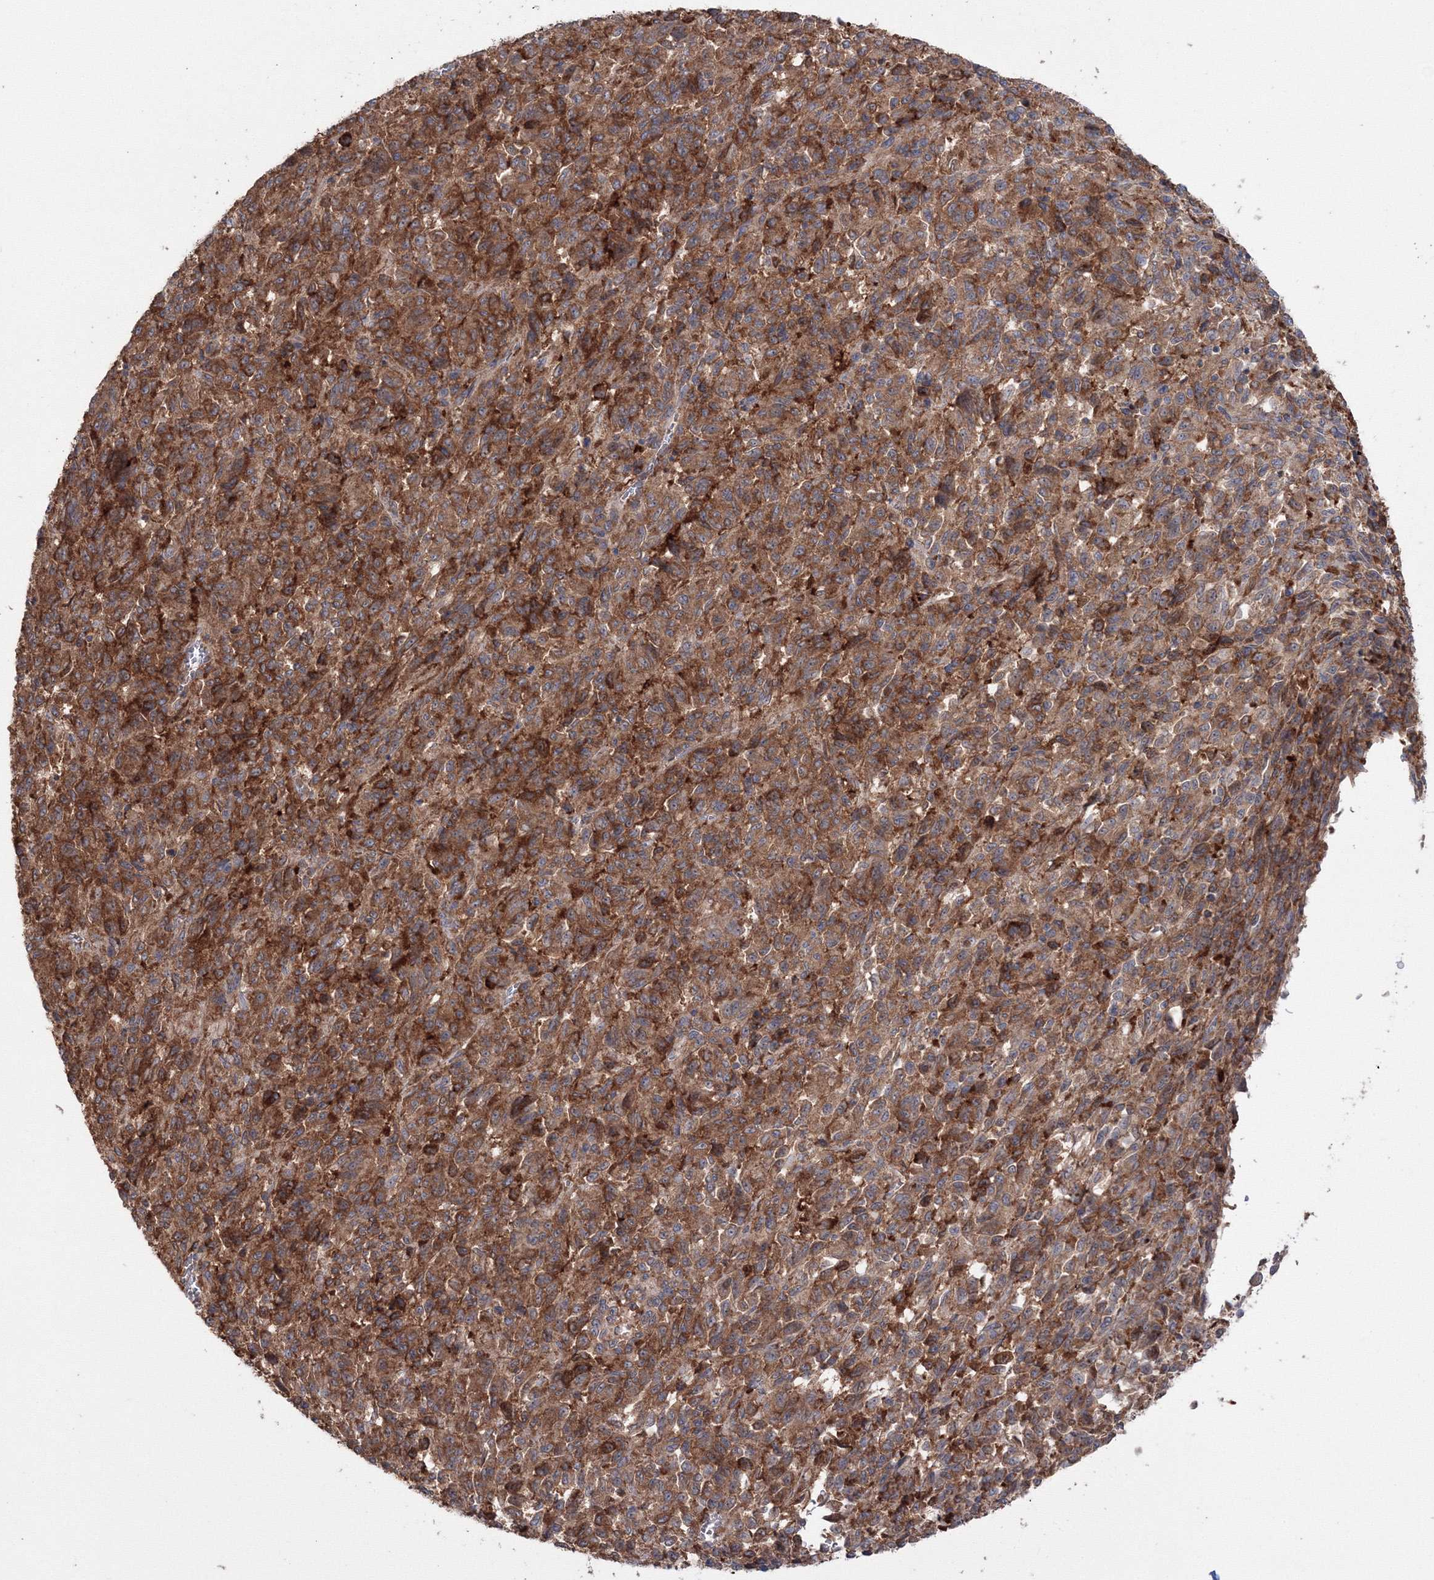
{"staining": {"intensity": "strong", "quantity": ">75%", "location": "cytoplasmic/membranous"}, "tissue": "melanoma", "cell_type": "Tumor cells", "image_type": "cancer", "snomed": [{"axis": "morphology", "description": "Malignant melanoma, Metastatic site"}, {"axis": "topography", "description": "Lung"}], "caption": "Brown immunohistochemical staining in melanoma demonstrates strong cytoplasmic/membranous staining in approximately >75% of tumor cells. Nuclei are stained in blue.", "gene": "PEX13", "patient": {"sex": "male", "age": 64}}